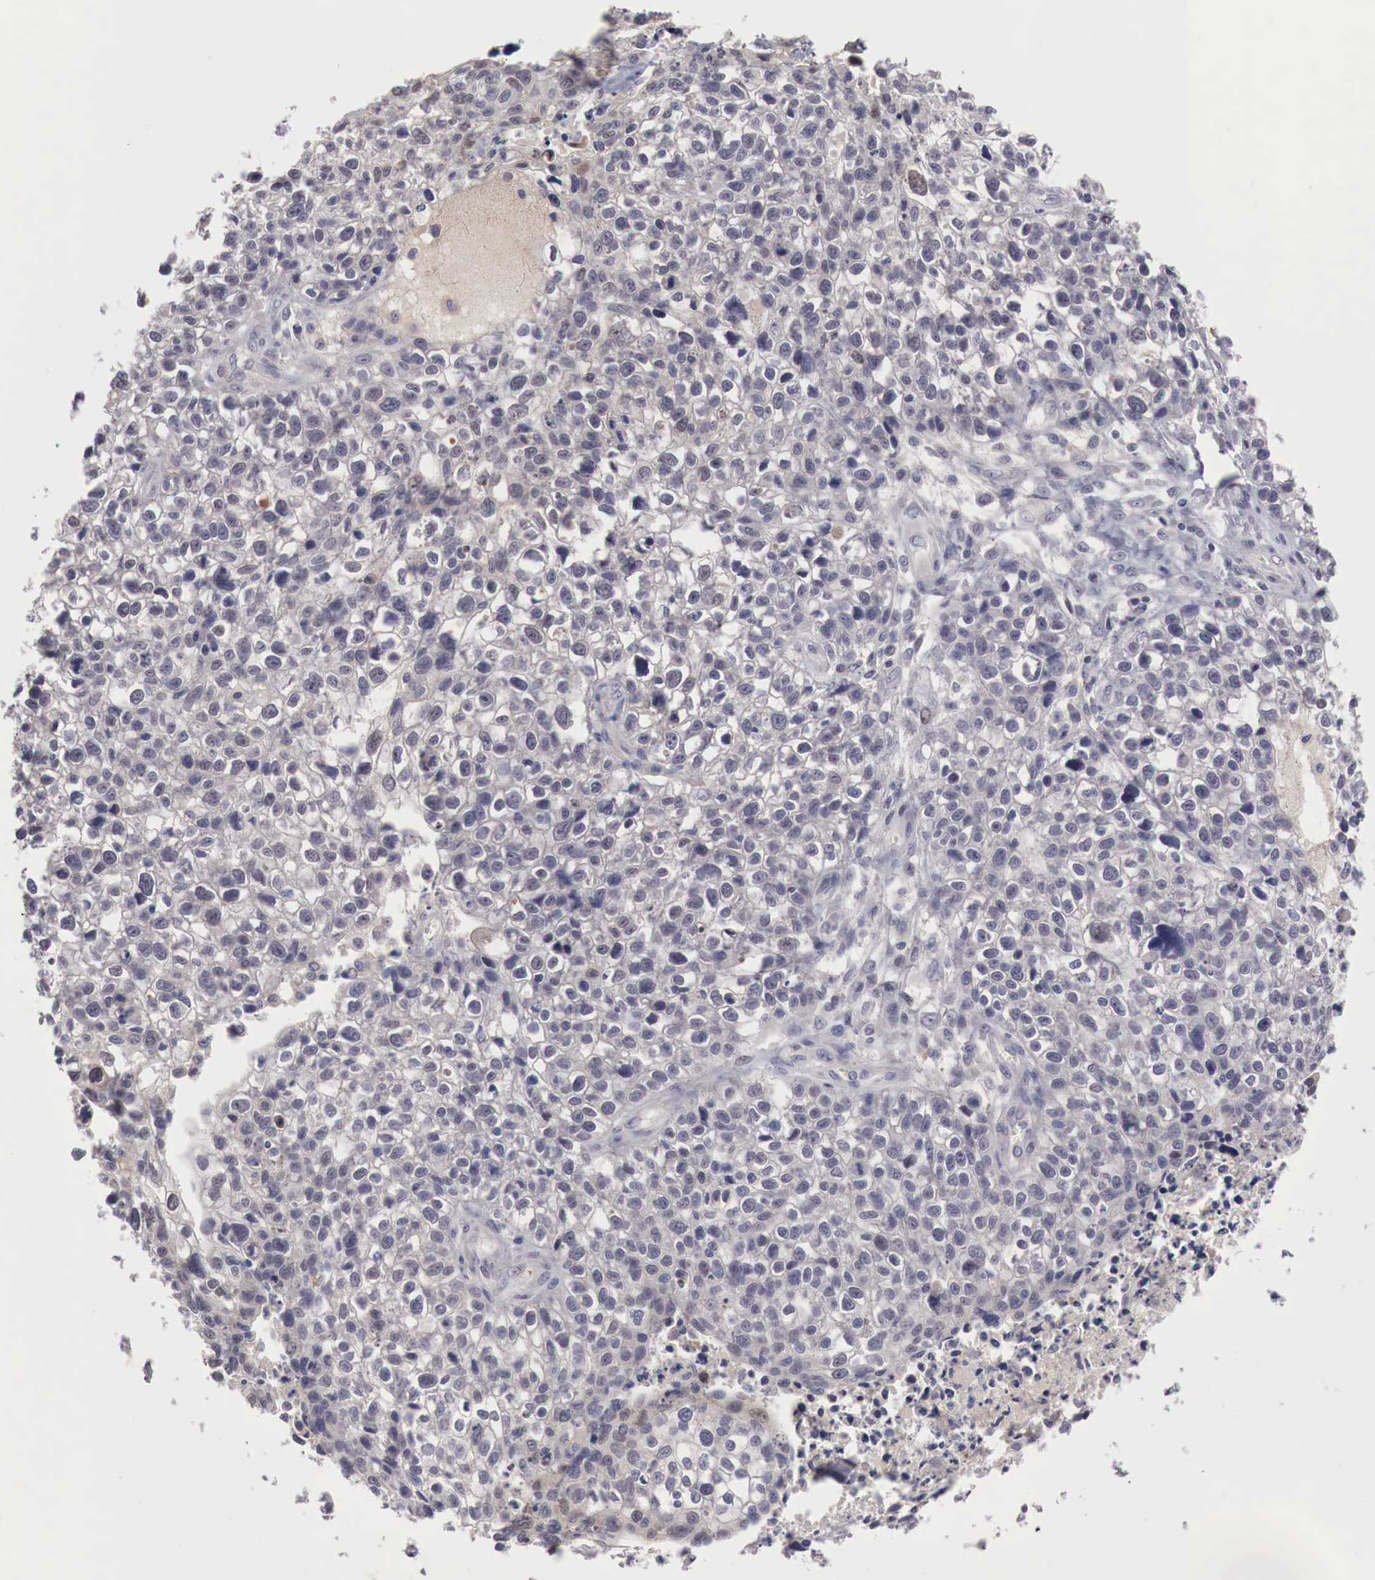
{"staining": {"intensity": "negative", "quantity": "none", "location": "none"}, "tissue": "lung cancer", "cell_type": "Tumor cells", "image_type": "cancer", "snomed": [{"axis": "morphology", "description": "Squamous cell carcinoma, NOS"}, {"axis": "topography", "description": "Lymph node"}, {"axis": "topography", "description": "Lung"}], "caption": "High power microscopy micrograph of an immunohistochemistry (IHC) photomicrograph of lung cancer (squamous cell carcinoma), revealing no significant positivity in tumor cells.", "gene": "GATA1", "patient": {"sex": "male", "age": 74}}